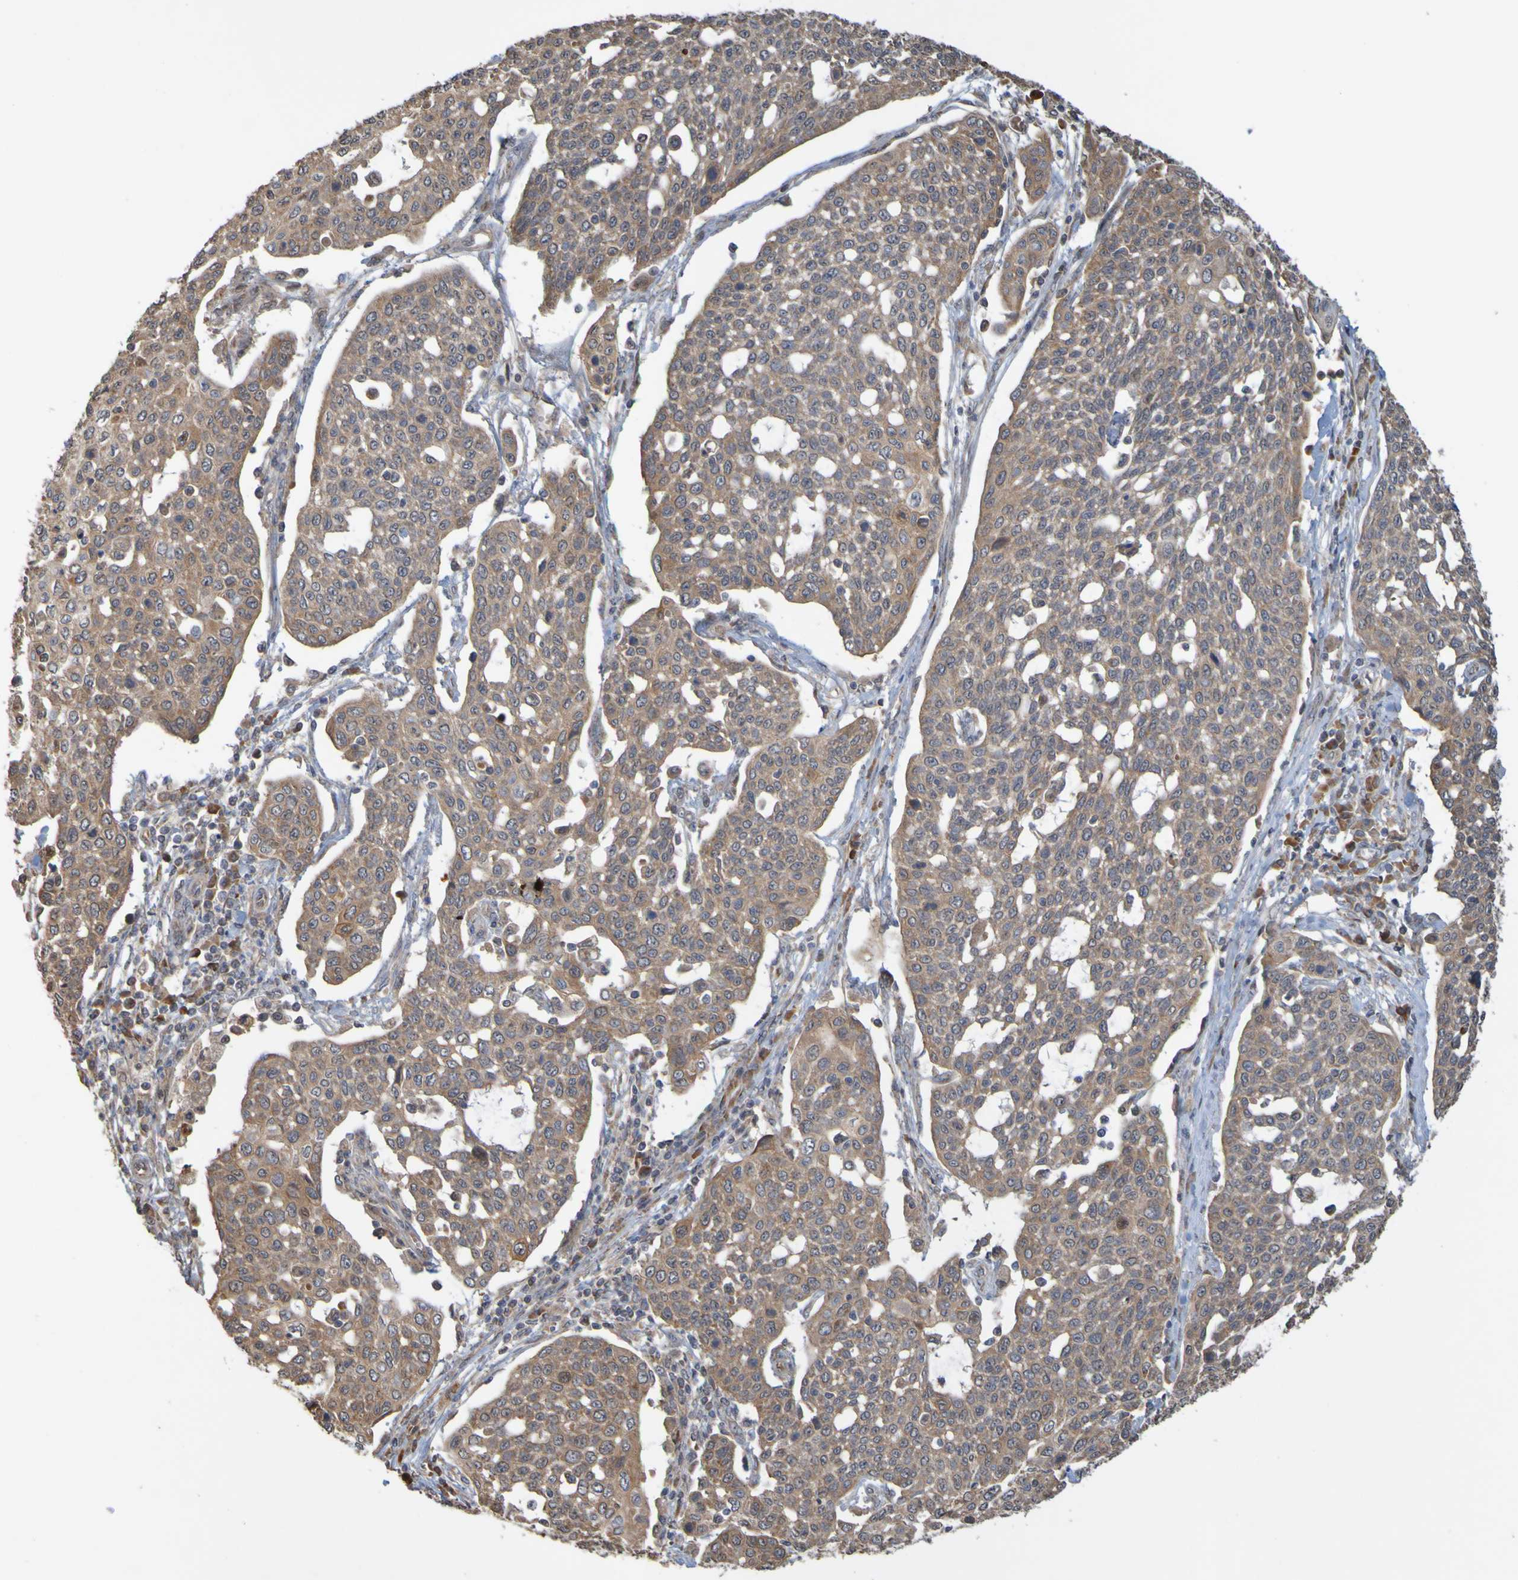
{"staining": {"intensity": "weak", "quantity": ">75%", "location": "cytoplasmic/membranous"}, "tissue": "cervical cancer", "cell_type": "Tumor cells", "image_type": "cancer", "snomed": [{"axis": "morphology", "description": "Squamous cell carcinoma, NOS"}, {"axis": "topography", "description": "Cervix"}], "caption": "Immunohistochemistry (DAB (3,3'-diaminobenzidine)) staining of human cervical squamous cell carcinoma shows weak cytoplasmic/membranous protein positivity in about >75% of tumor cells.", "gene": "TMBIM1", "patient": {"sex": "female", "age": 34}}